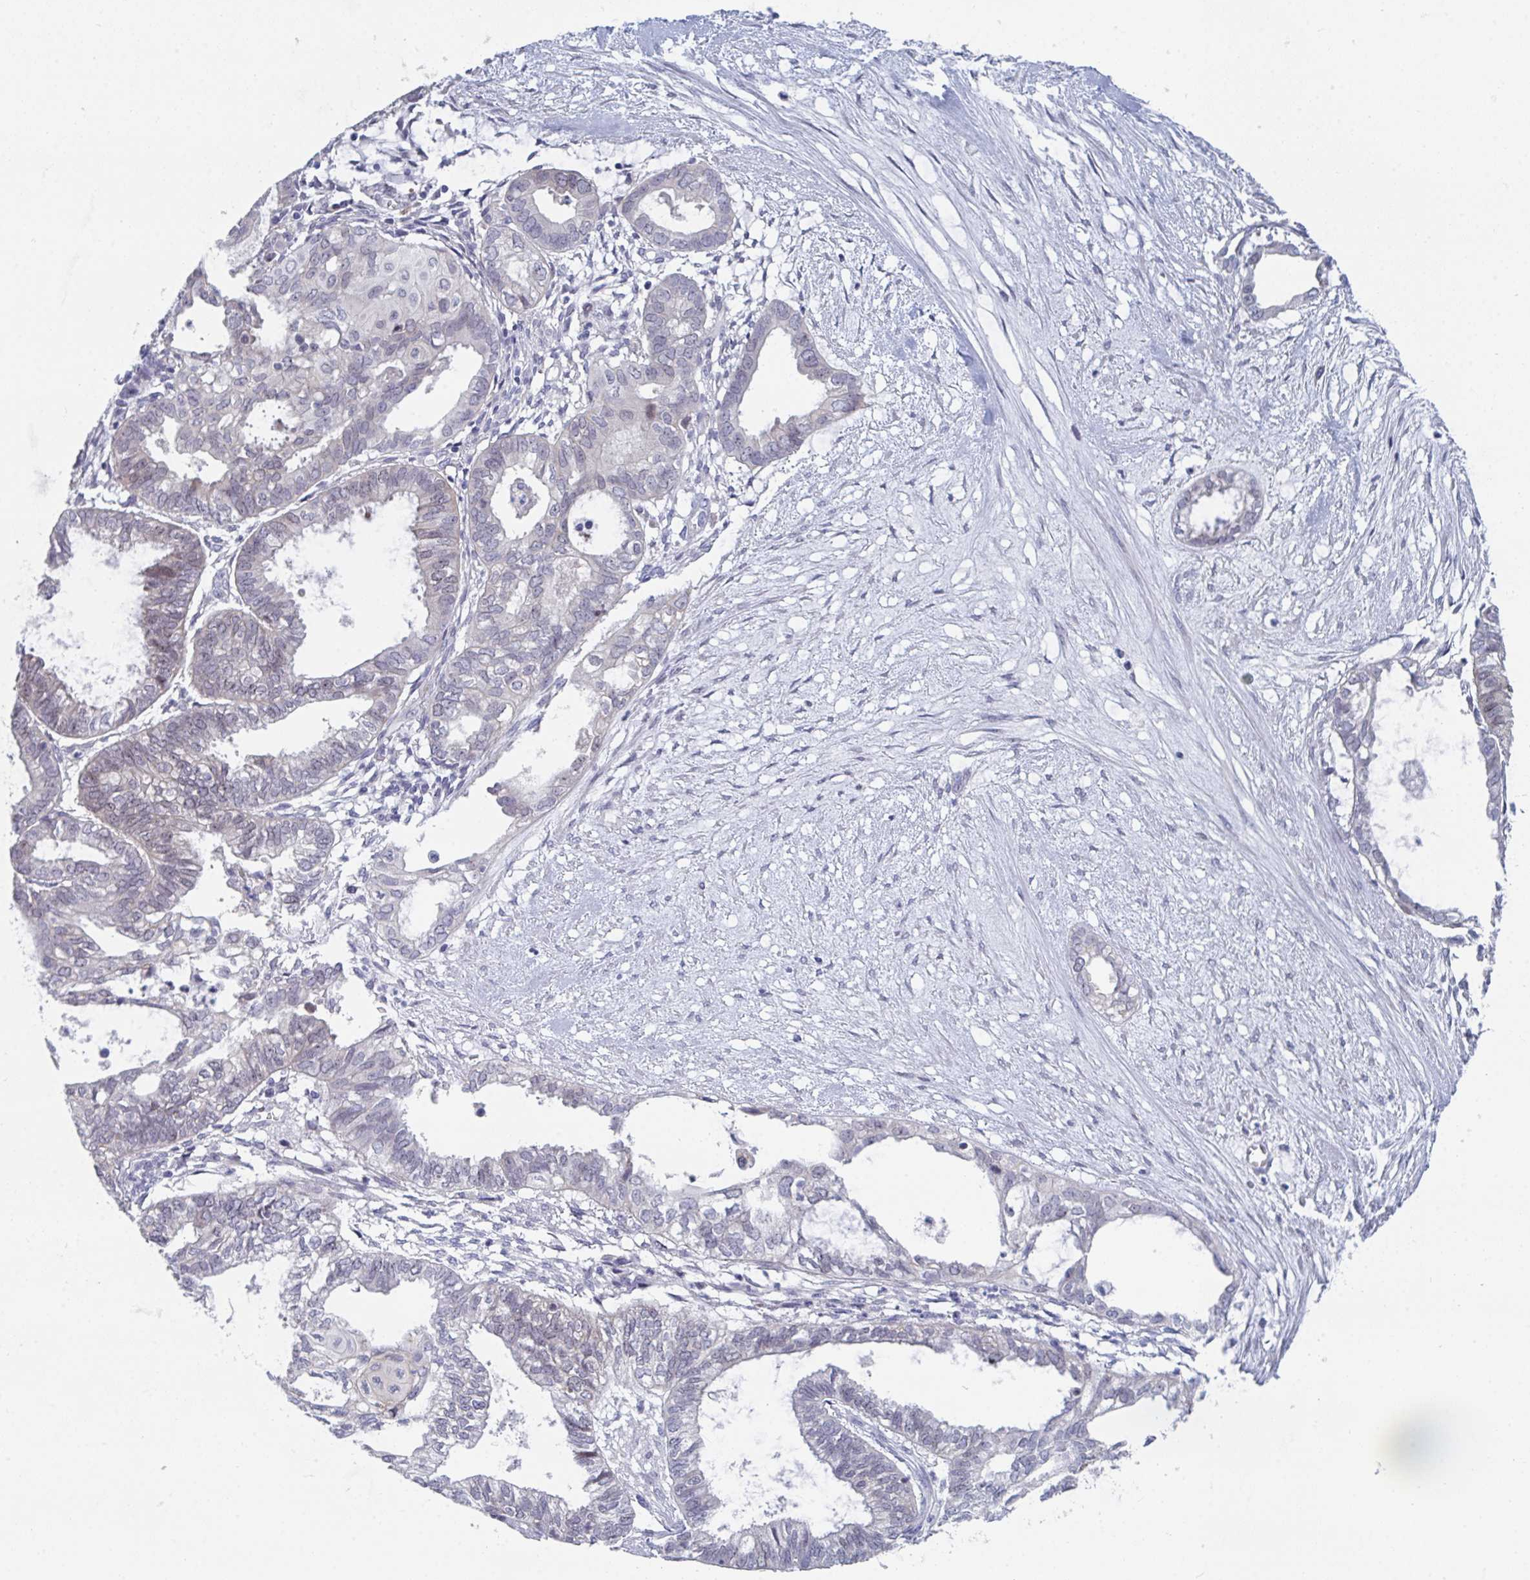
{"staining": {"intensity": "negative", "quantity": "none", "location": "none"}, "tissue": "ovarian cancer", "cell_type": "Tumor cells", "image_type": "cancer", "snomed": [{"axis": "morphology", "description": "Carcinoma, endometroid"}, {"axis": "topography", "description": "Ovary"}], "caption": "DAB (3,3'-diaminobenzidine) immunohistochemical staining of ovarian endometroid carcinoma demonstrates no significant expression in tumor cells.", "gene": "CENPT", "patient": {"sex": "female", "age": 64}}